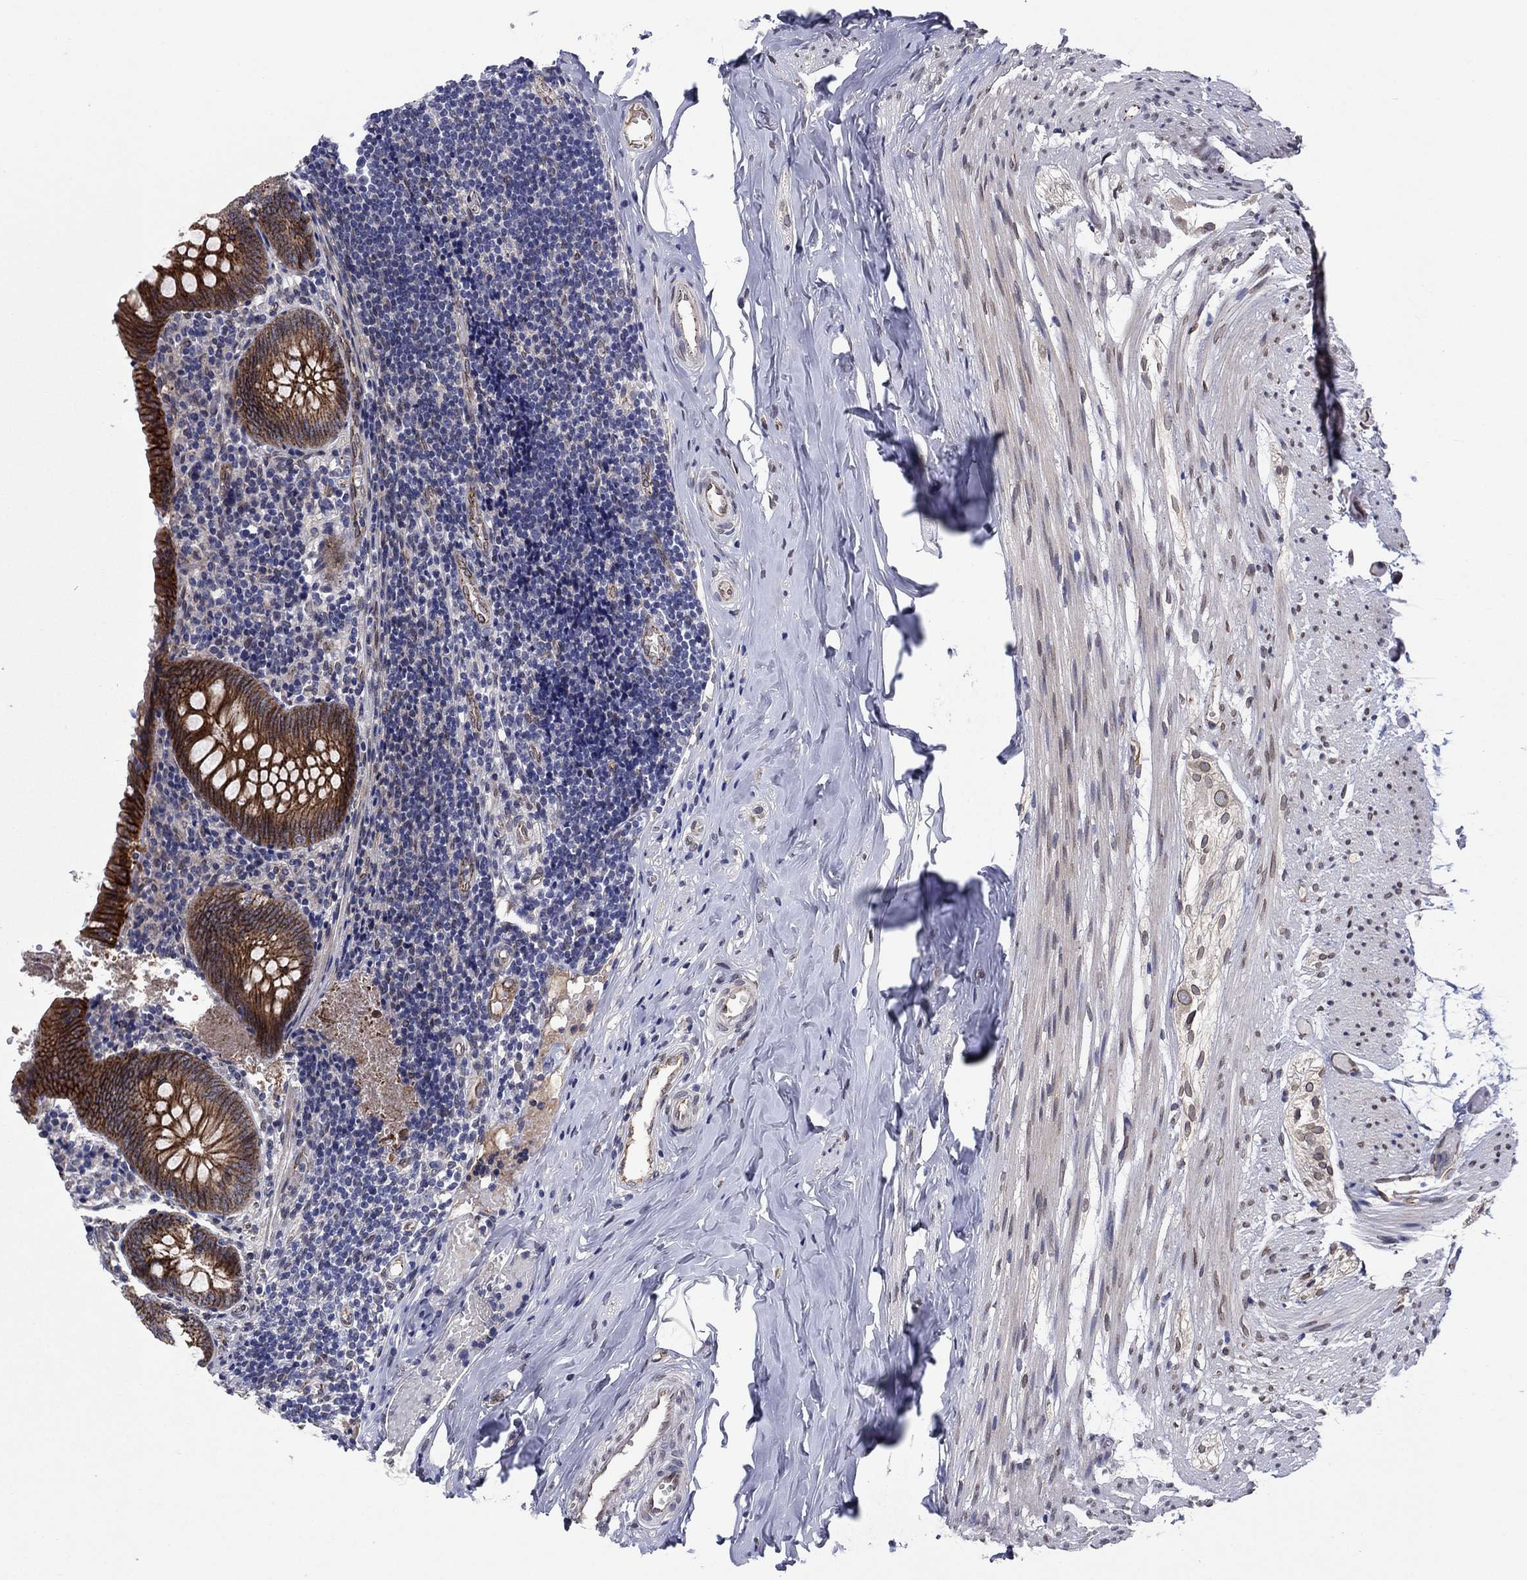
{"staining": {"intensity": "strong", "quantity": ">75%", "location": "cytoplasmic/membranous"}, "tissue": "appendix", "cell_type": "Glandular cells", "image_type": "normal", "snomed": [{"axis": "morphology", "description": "Normal tissue, NOS"}, {"axis": "topography", "description": "Appendix"}], "caption": "The immunohistochemical stain labels strong cytoplasmic/membranous staining in glandular cells of normal appendix.", "gene": "EMC9", "patient": {"sex": "female", "age": 23}}